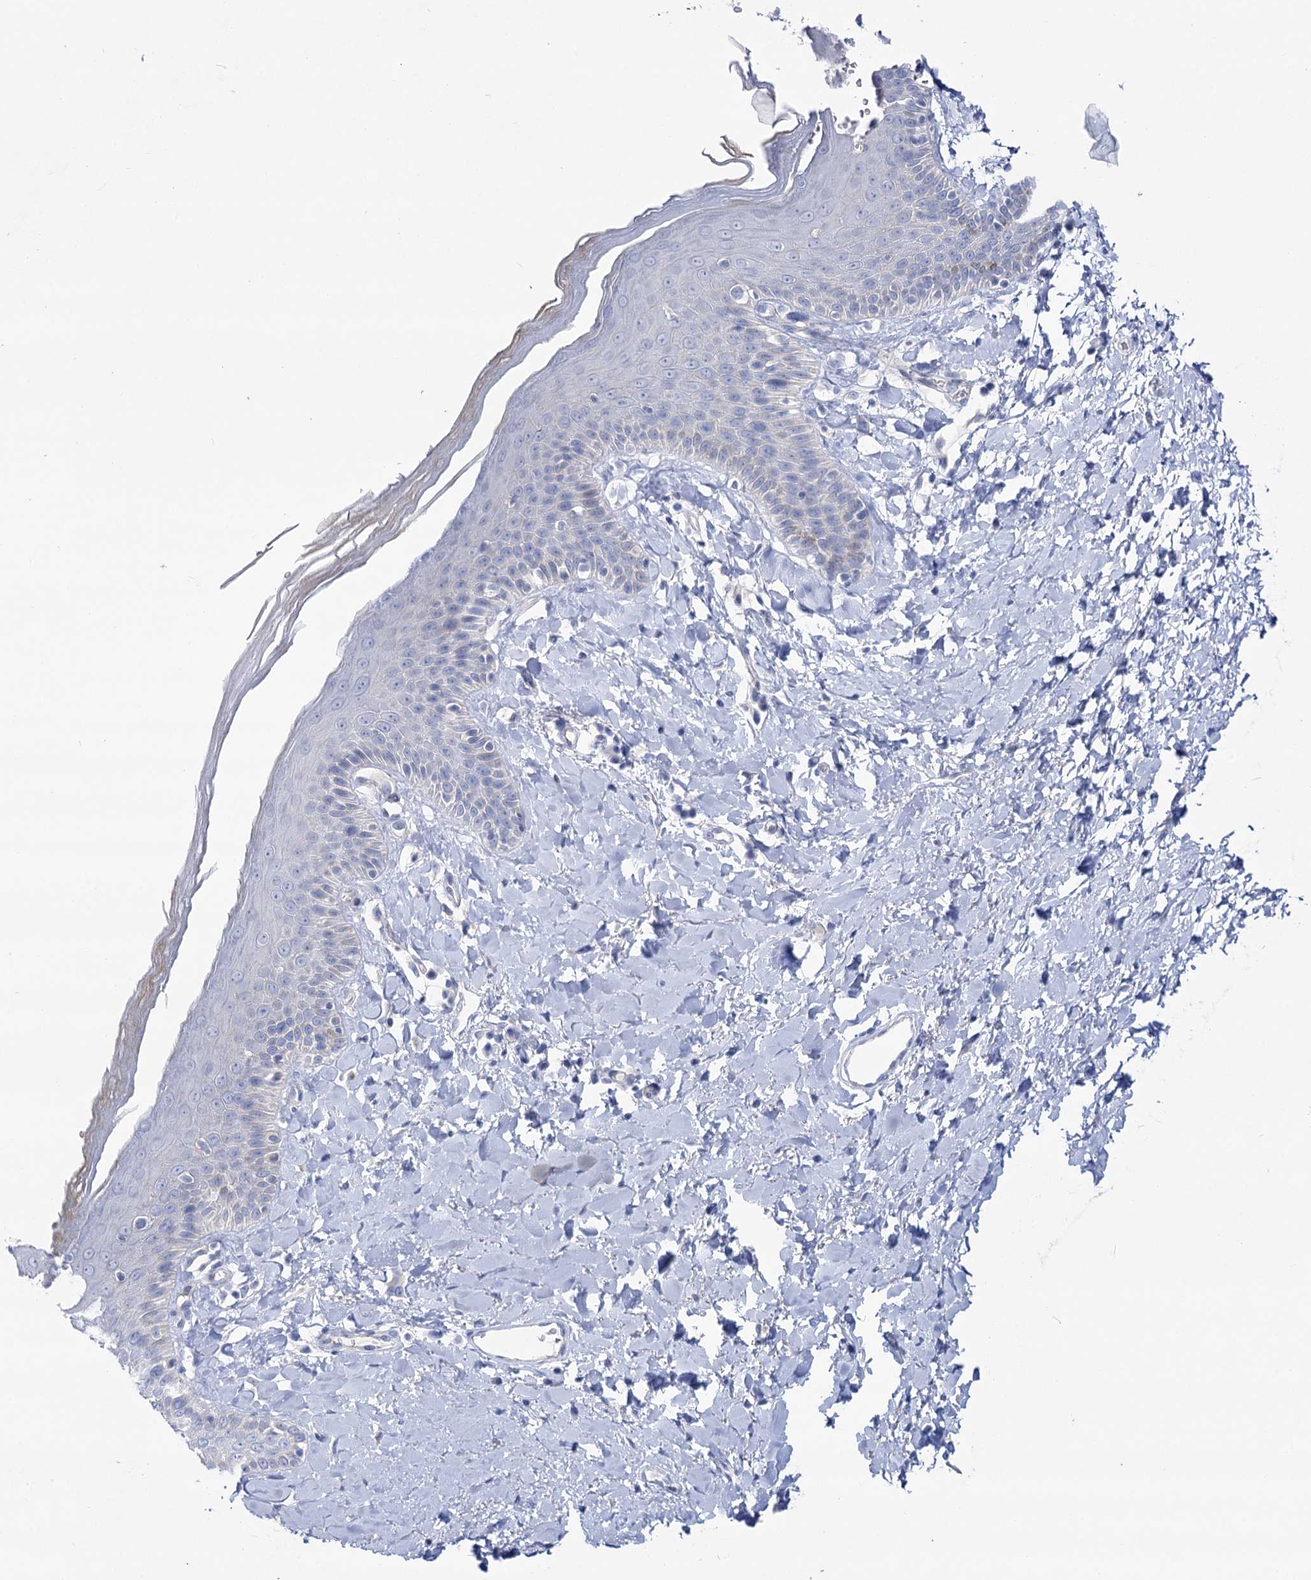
{"staining": {"intensity": "negative", "quantity": "none", "location": "none"}, "tissue": "skin", "cell_type": "Epidermal cells", "image_type": "normal", "snomed": [{"axis": "morphology", "description": "Normal tissue, NOS"}, {"axis": "topography", "description": "Anal"}], "caption": "Immunohistochemistry (IHC) micrograph of benign skin: human skin stained with DAB displays no significant protein staining in epidermal cells.", "gene": "NRAP", "patient": {"sex": "male", "age": 69}}